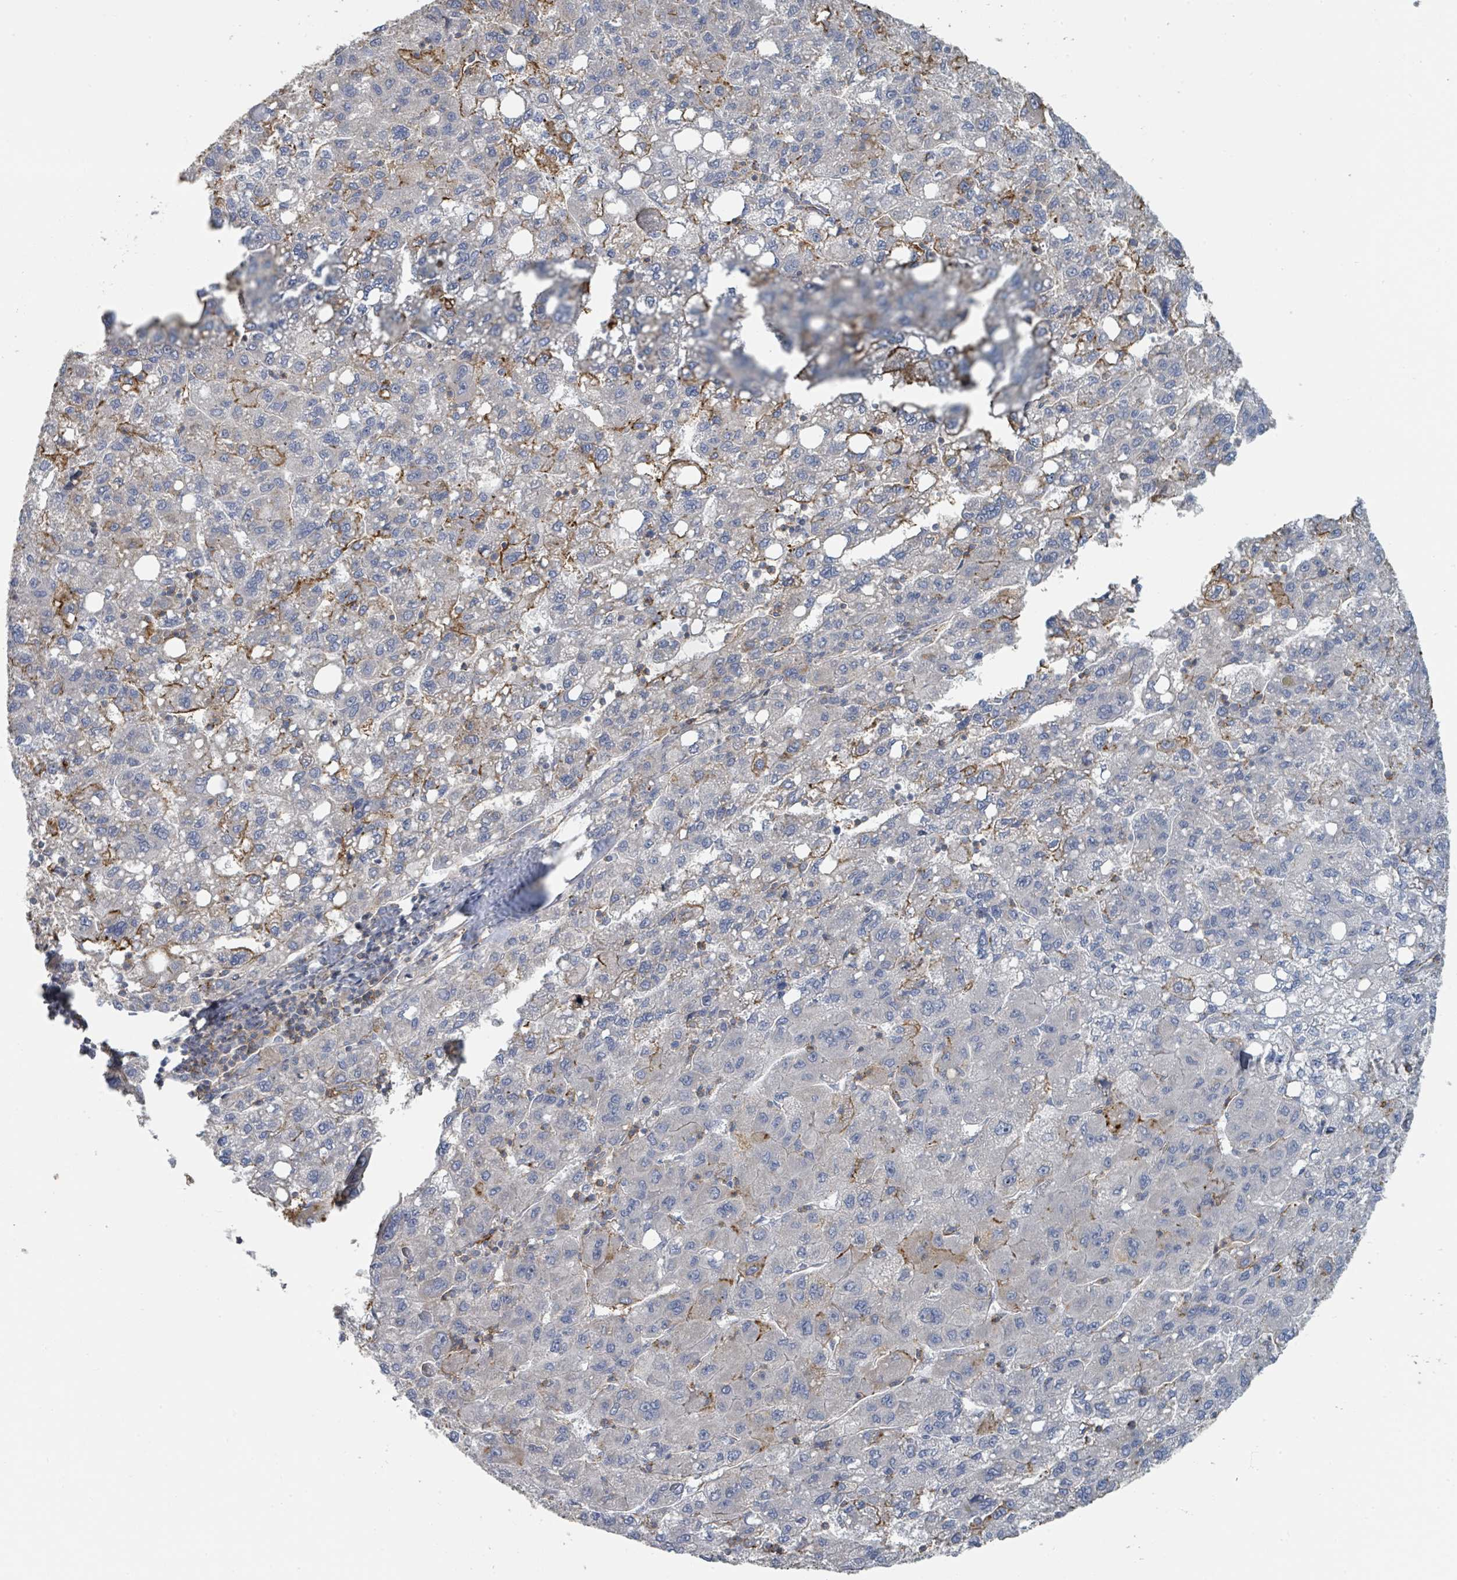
{"staining": {"intensity": "moderate", "quantity": "<25%", "location": "cytoplasmic/membranous"}, "tissue": "liver cancer", "cell_type": "Tumor cells", "image_type": "cancer", "snomed": [{"axis": "morphology", "description": "Carcinoma, Hepatocellular, NOS"}, {"axis": "topography", "description": "Liver"}], "caption": "An immunohistochemistry (IHC) histopathology image of tumor tissue is shown. Protein staining in brown highlights moderate cytoplasmic/membranous positivity in hepatocellular carcinoma (liver) within tumor cells.", "gene": "LRRC42", "patient": {"sex": "female", "age": 82}}